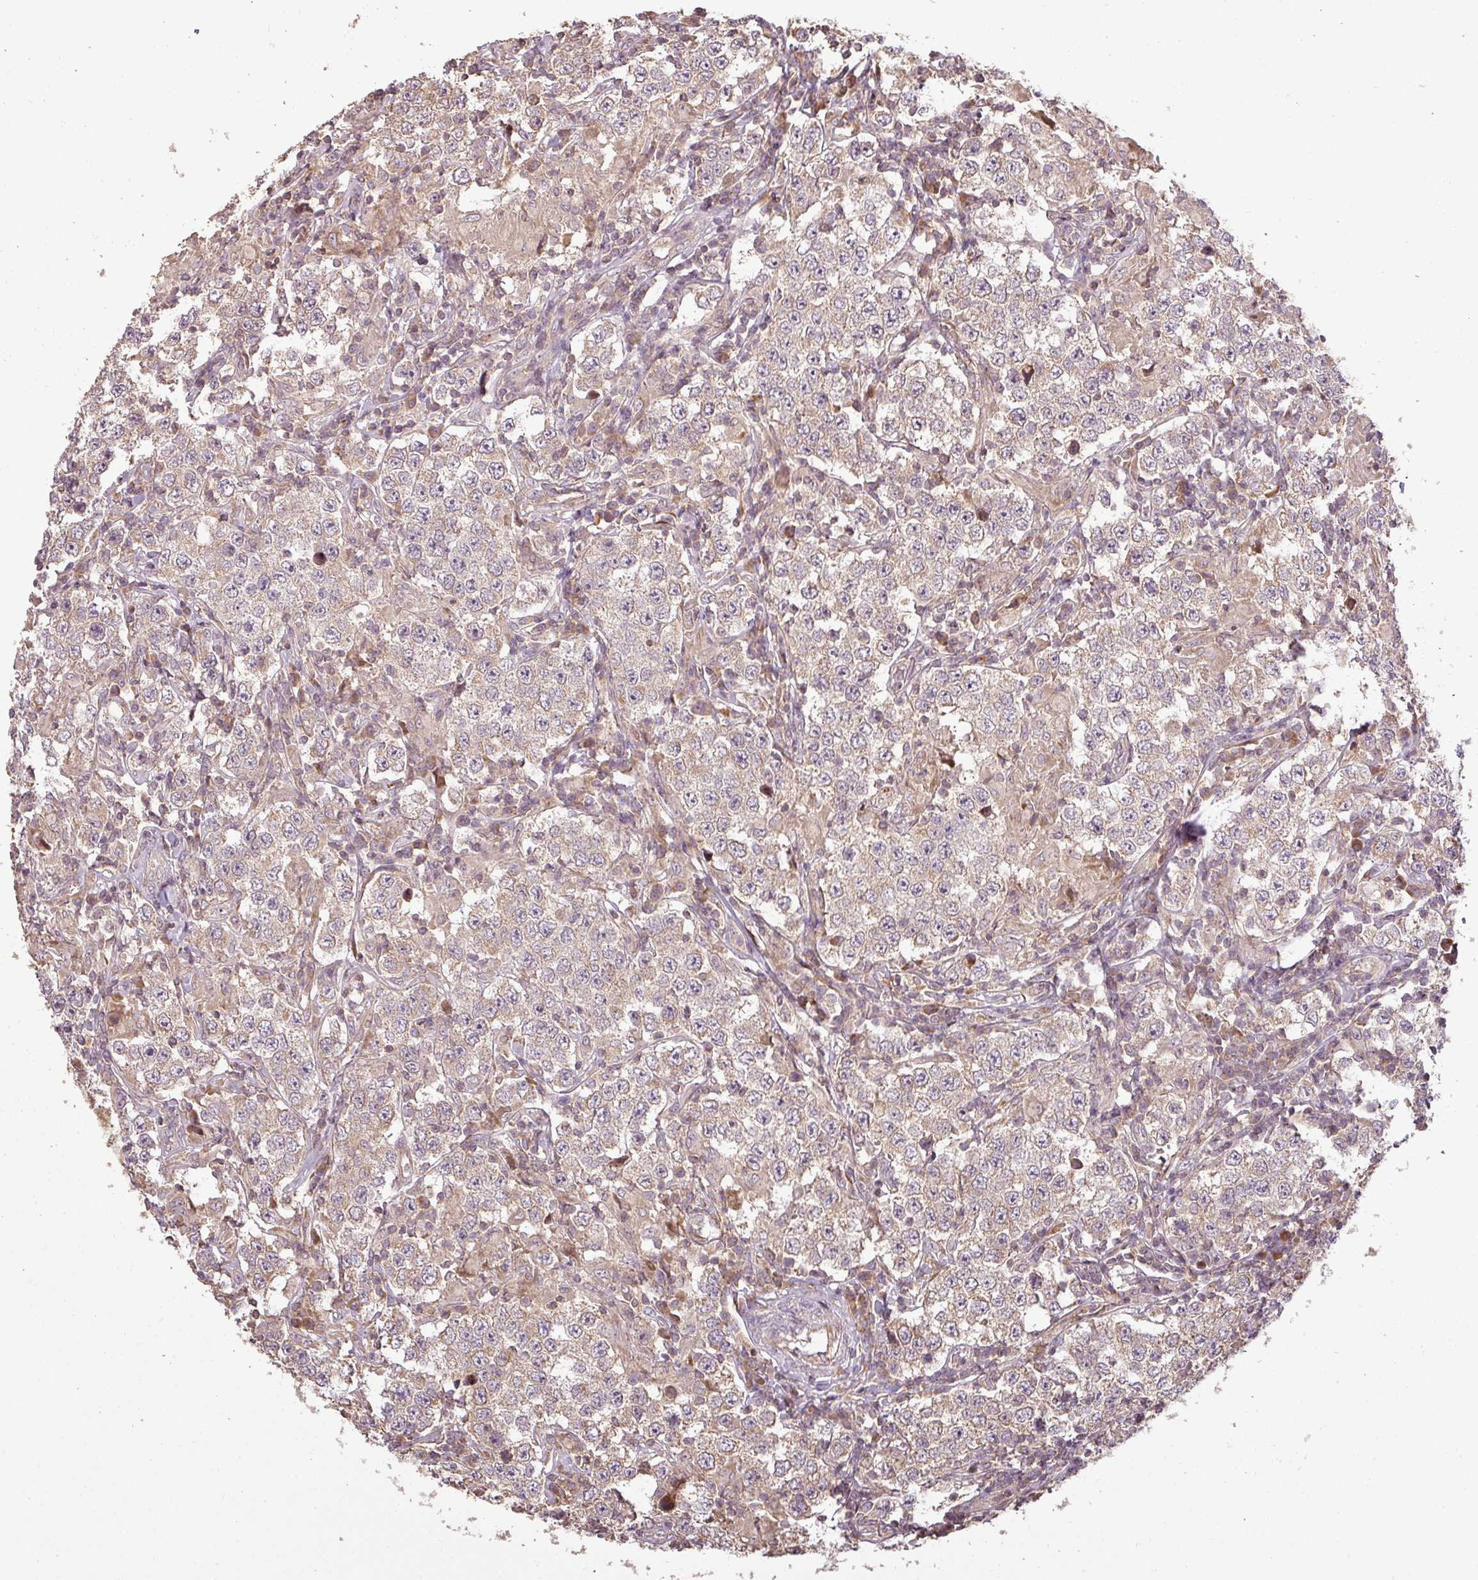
{"staining": {"intensity": "weak", "quantity": ">75%", "location": "cytoplasmic/membranous"}, "tissue": "testis cancer", "cell_type": "Tumor cells", "image_type": "cancer", "snomed": [{"axis": "morphology", "description": "Seminoma, NOS"}, {"axis": "morphology", "description": "Carcinoma, Embryonal, NOS"}, {"axis": "topography", "description": "Testis"}], "caption": "This image demonstrates immunohistochemistry (IHC) staining of human seminoma (testis), with low weak cytoplasmic/membranous expression in about >75% of tumor cells.", "gene": "FAIM", "patient": {"sex": "male", "age": 41}}